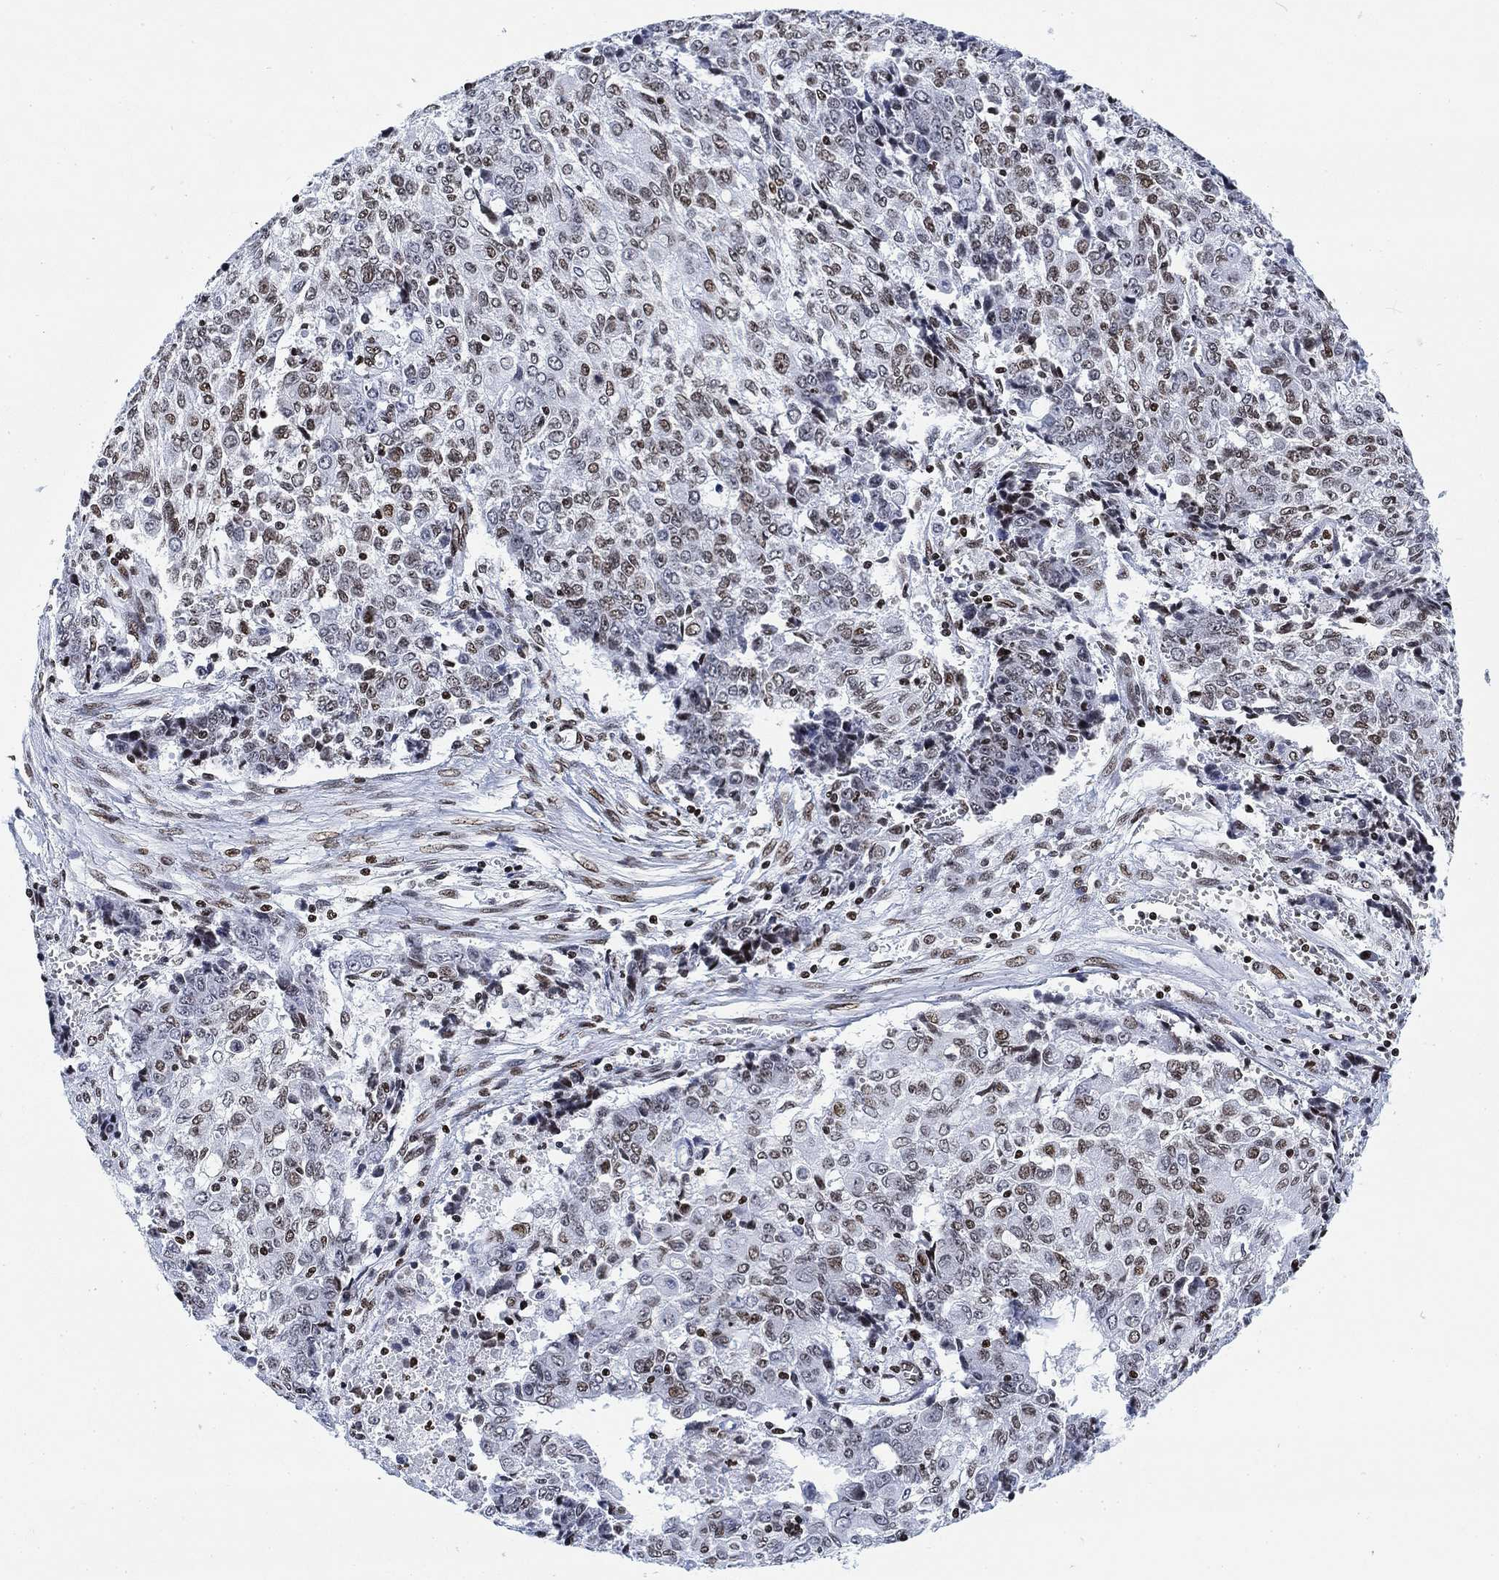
{"staining": {"intensity": "moderate", "quantity": "25%-75%", "location": "nuclear"}, "tissue": "ovarian cancer", "cell_type": "Tumor cells", "image_type": "cancer", "snomed": [{"axis": "morphology", "description": "Carcinoma, endometroid"}, {"axis": "topography", "description": "Ovary"}], "caption": "Ovarian endometroid carcinoma tissue displays moderate nuclear positivity in about 25%-75% of tumor cells, visualized by immunohistochemistry.", "gene": "H1-10", "patient": {"sex": "female", "age": 42}}